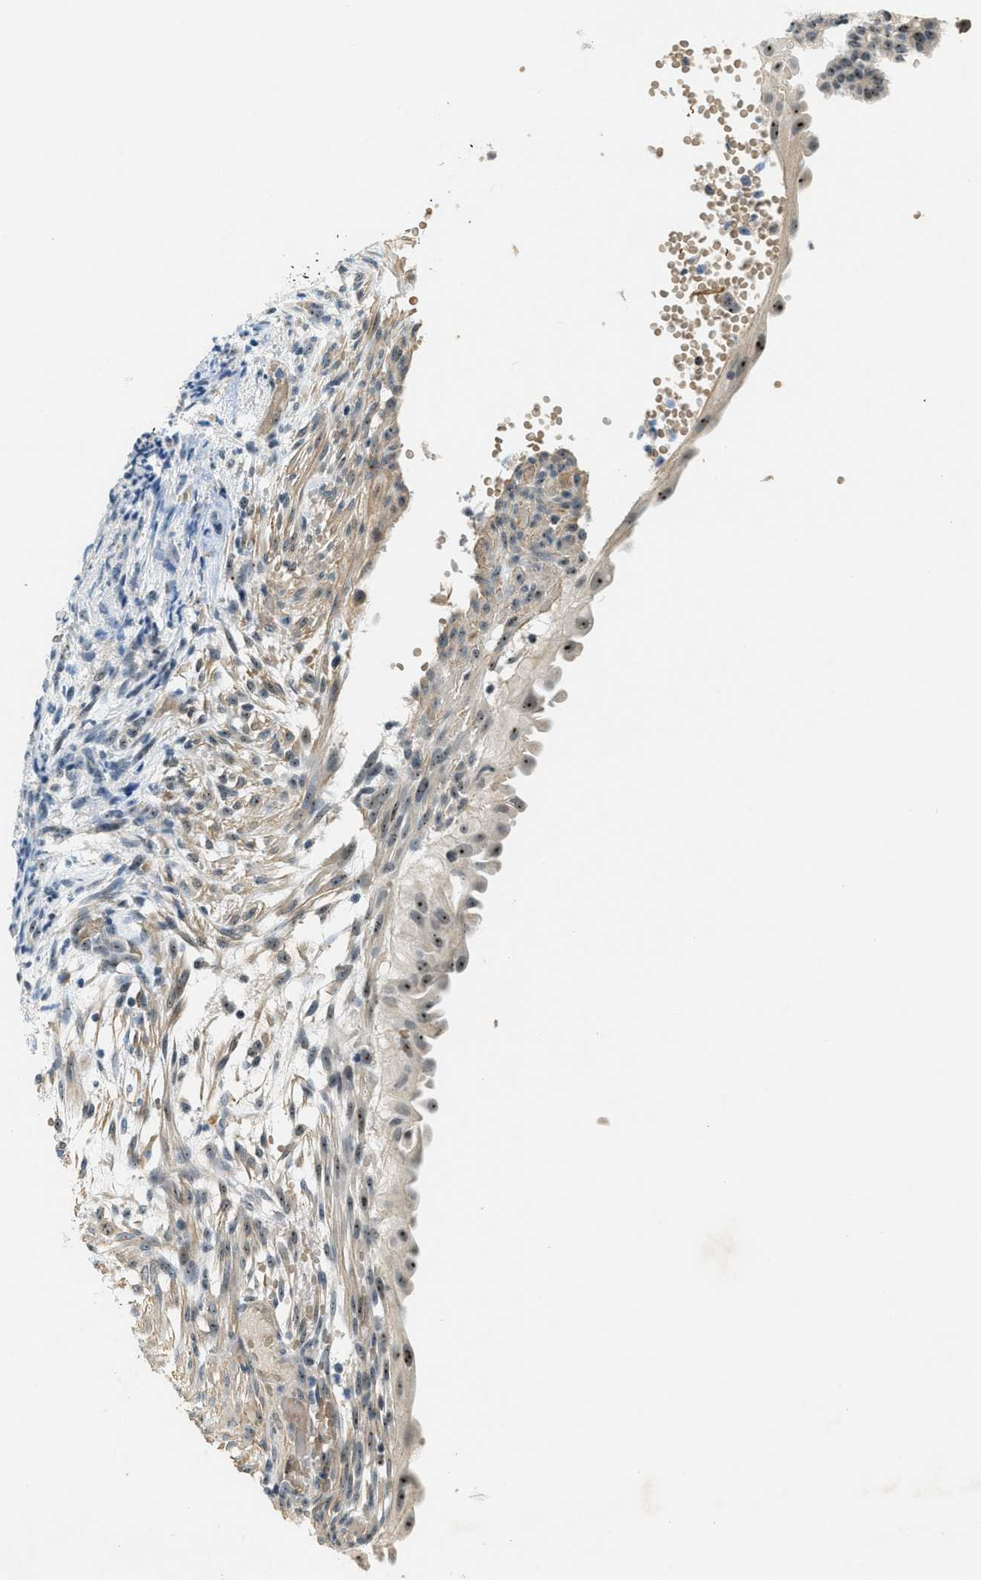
{"staining": {"intensity": "moderate", "quantity": "25%-75%", "location": "nuclear"}, "tissue": "endometrial cancer", "cell_type": "Tumor cells", "image_type": "cancer", "snomed": [{"axis": "morphology", "description": "Adenocarcinoma, NOS"}, {"axis": "topography", "description": "Endometrium"}], "caption": "A high-resolution photomicrograph shows immunohistochemistry staining of endometrial adenocarcinoma, which displays moderate nuclear positivity in approximately 25%-75% of tumor cells.", "gene": "DDX47", "patient": {"sex": "female", "age": 58}}